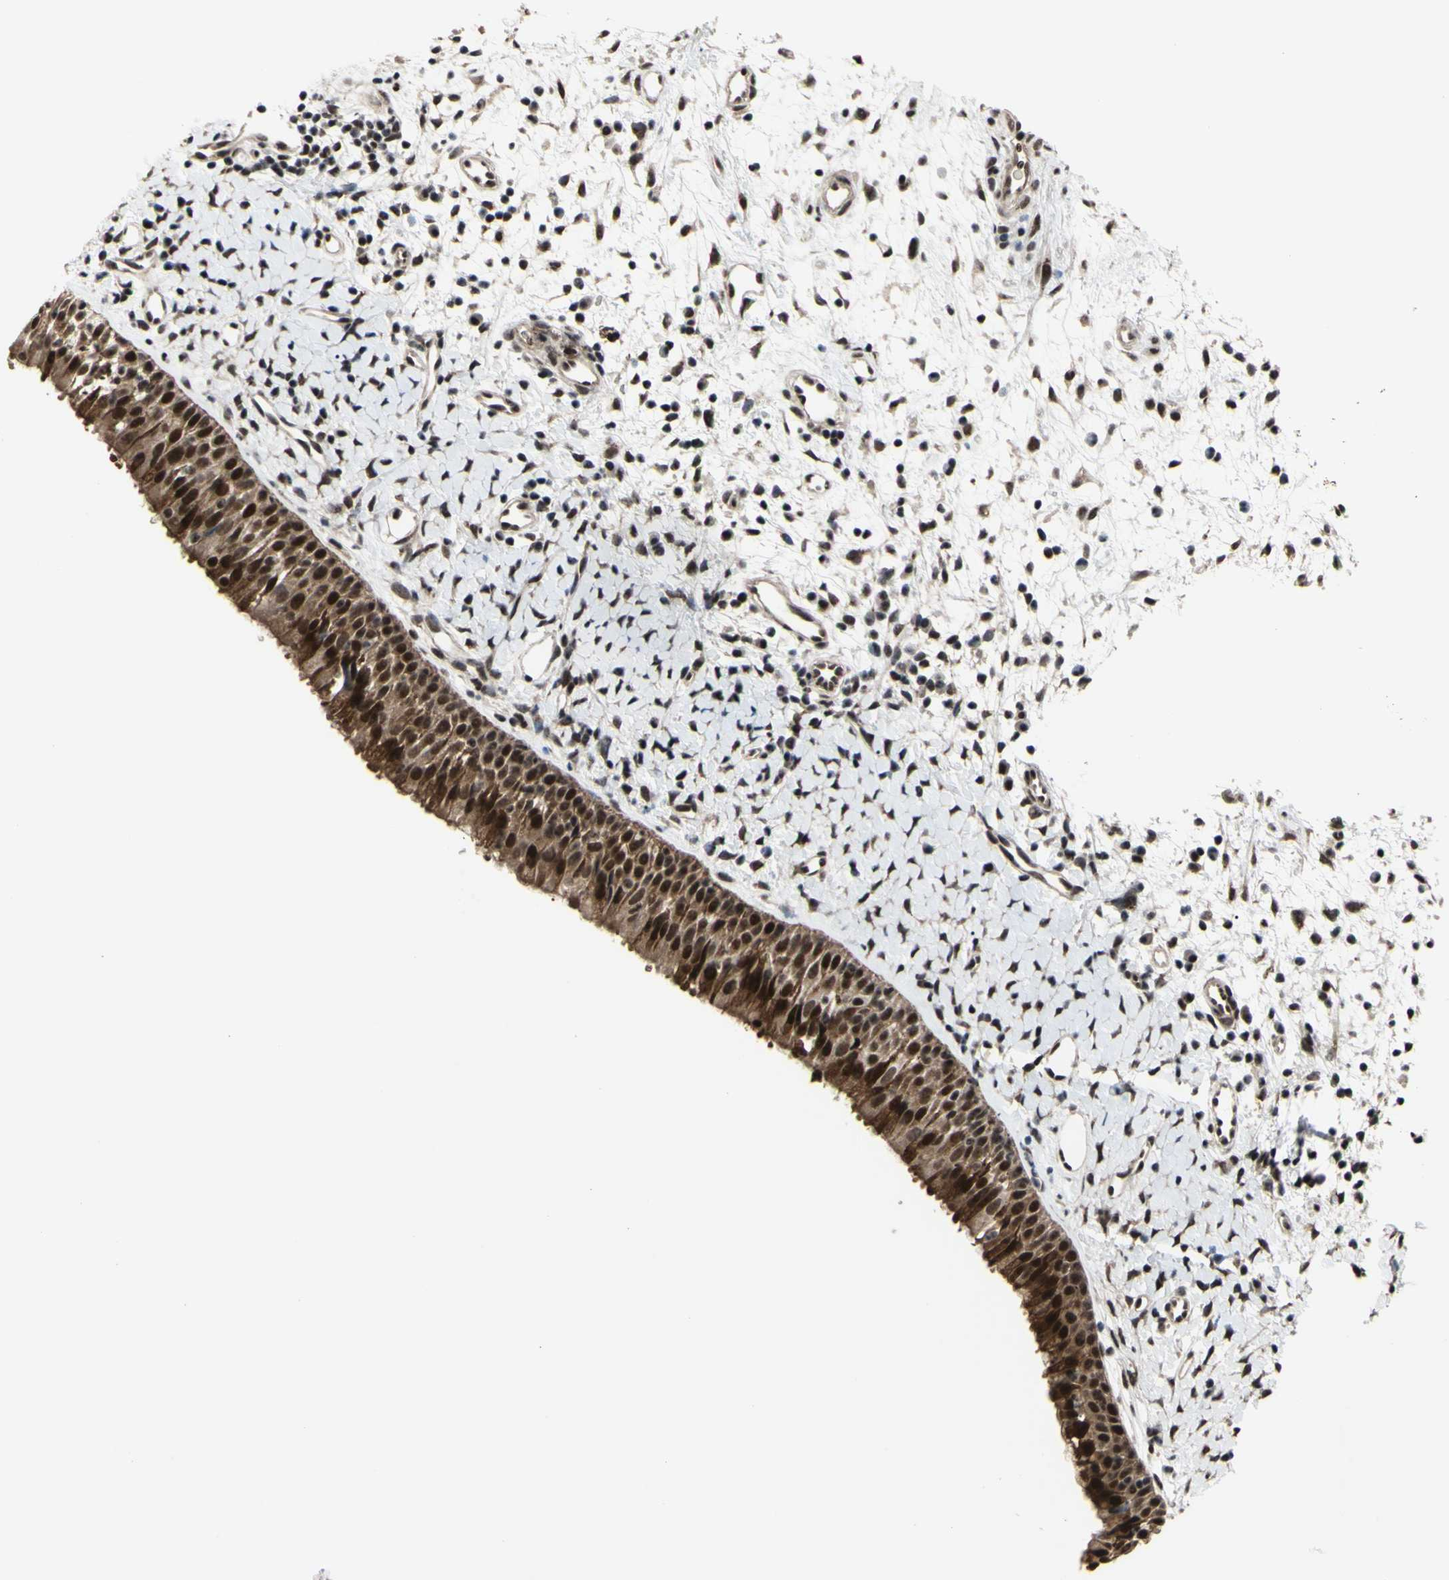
{"staining": {"intensity": "strong", "quantity": ">75%", "location": "cytoplasmic/membranous,nuclear"}, "tissue": "nasopharynx", "cell_type": "Respiratory epithelial cells", "image_type": "normal", "snomed": [{"axis": "morphology", "description": "Normal tissue, NOS"}, {"axis": "topography", "description": "Nasopharynx"}], "caption": "An immunohistochemistry histopathology image of benign tissue is shown. Protein staining in brown labels strong cytoplasmic/membranous,nuclear positivity in nasopharynx within respiratory epithelial cells.", "gene": "THAP12", "patient": {"sex": "male", "age": 22}}